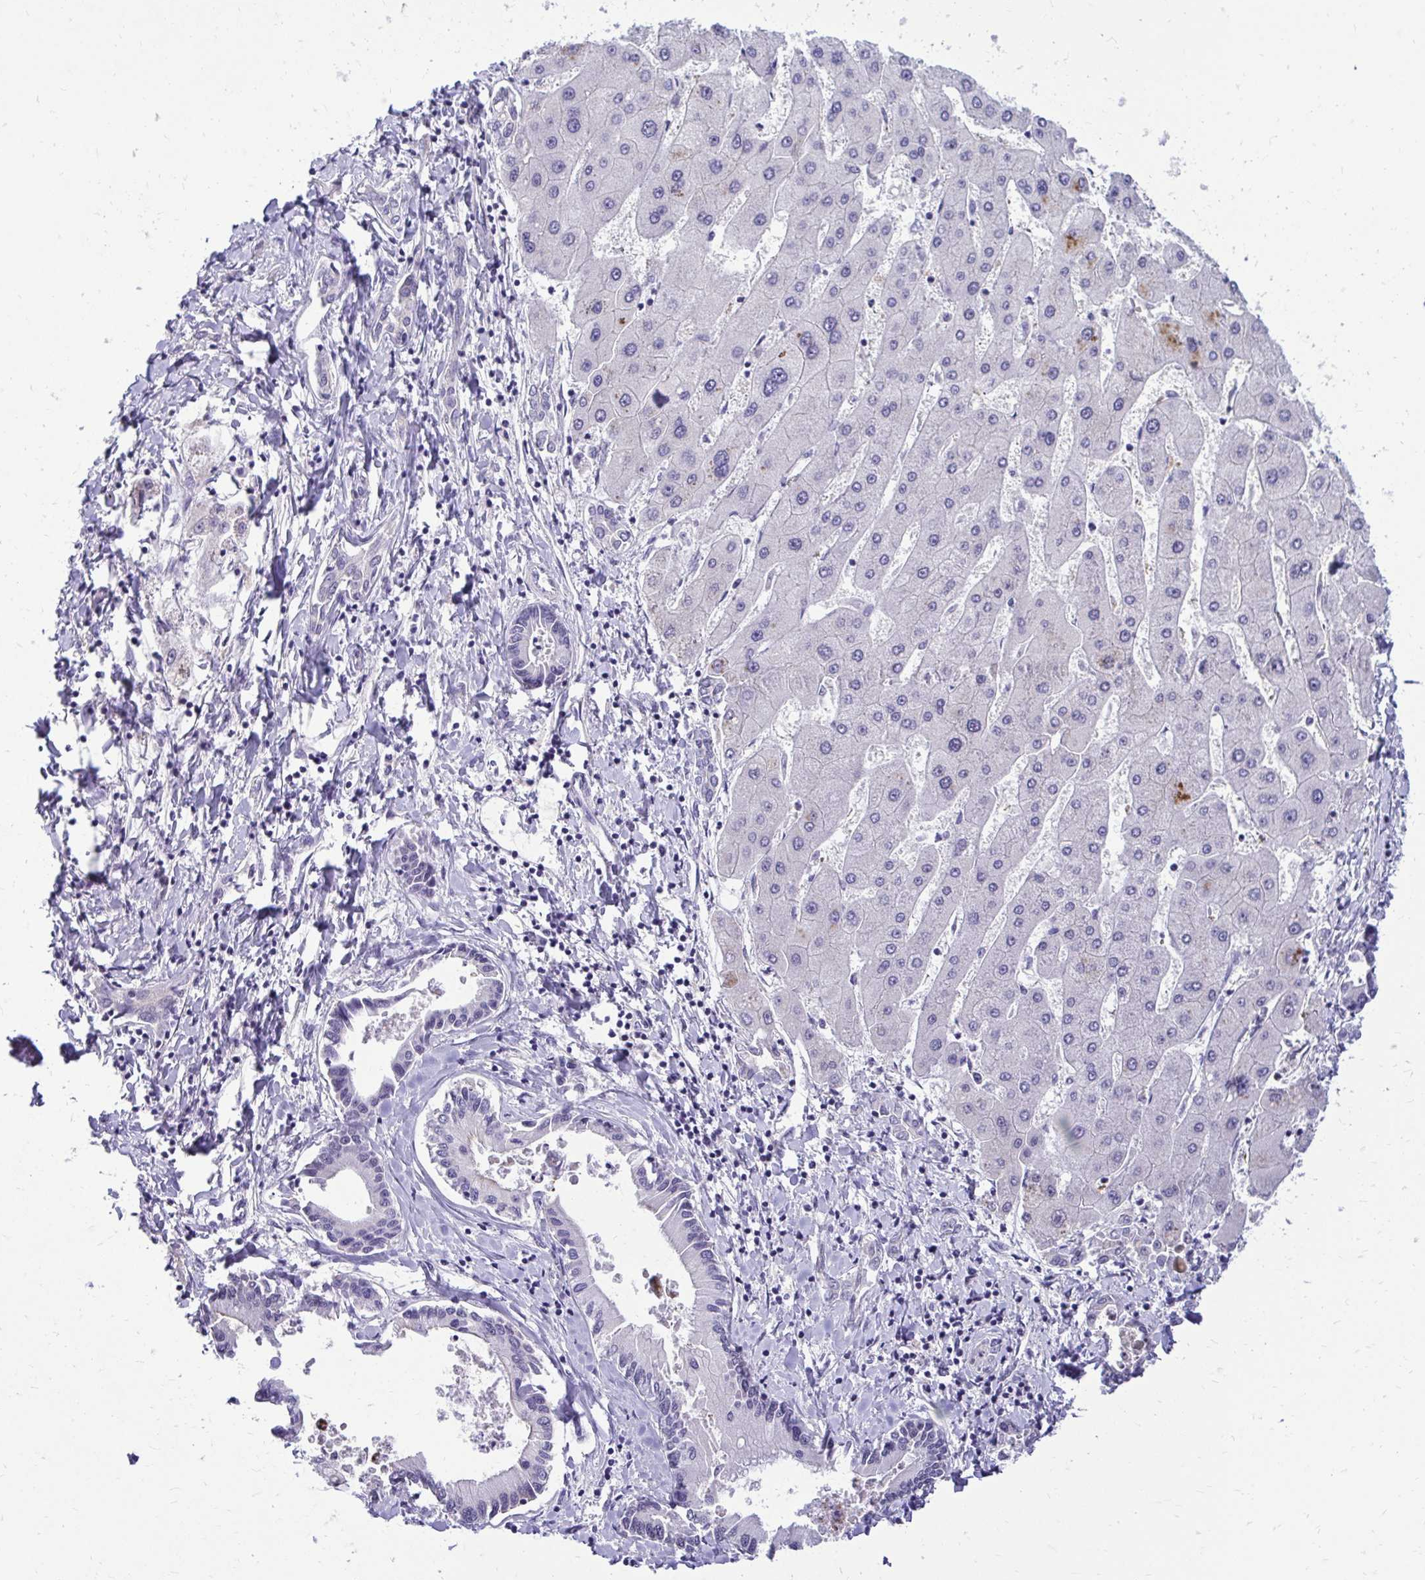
{"staining": {"intensity": "negative", "quantity": "none", "location": "none"}, "tissue": "liver cancer", "cell_type": "Tumor cells", "image_type": "cancer", "snomed": [{"axis": "morphology", "description": "Cholangiocarcinoma"}, {"axis": "topography", "description": "Liver"}], "caption": "There is no significant expression in tumor cells of liver cholangiocarcinoma.", "gene": "NIFK", "patient": {"sex": "male", "age": 66}}